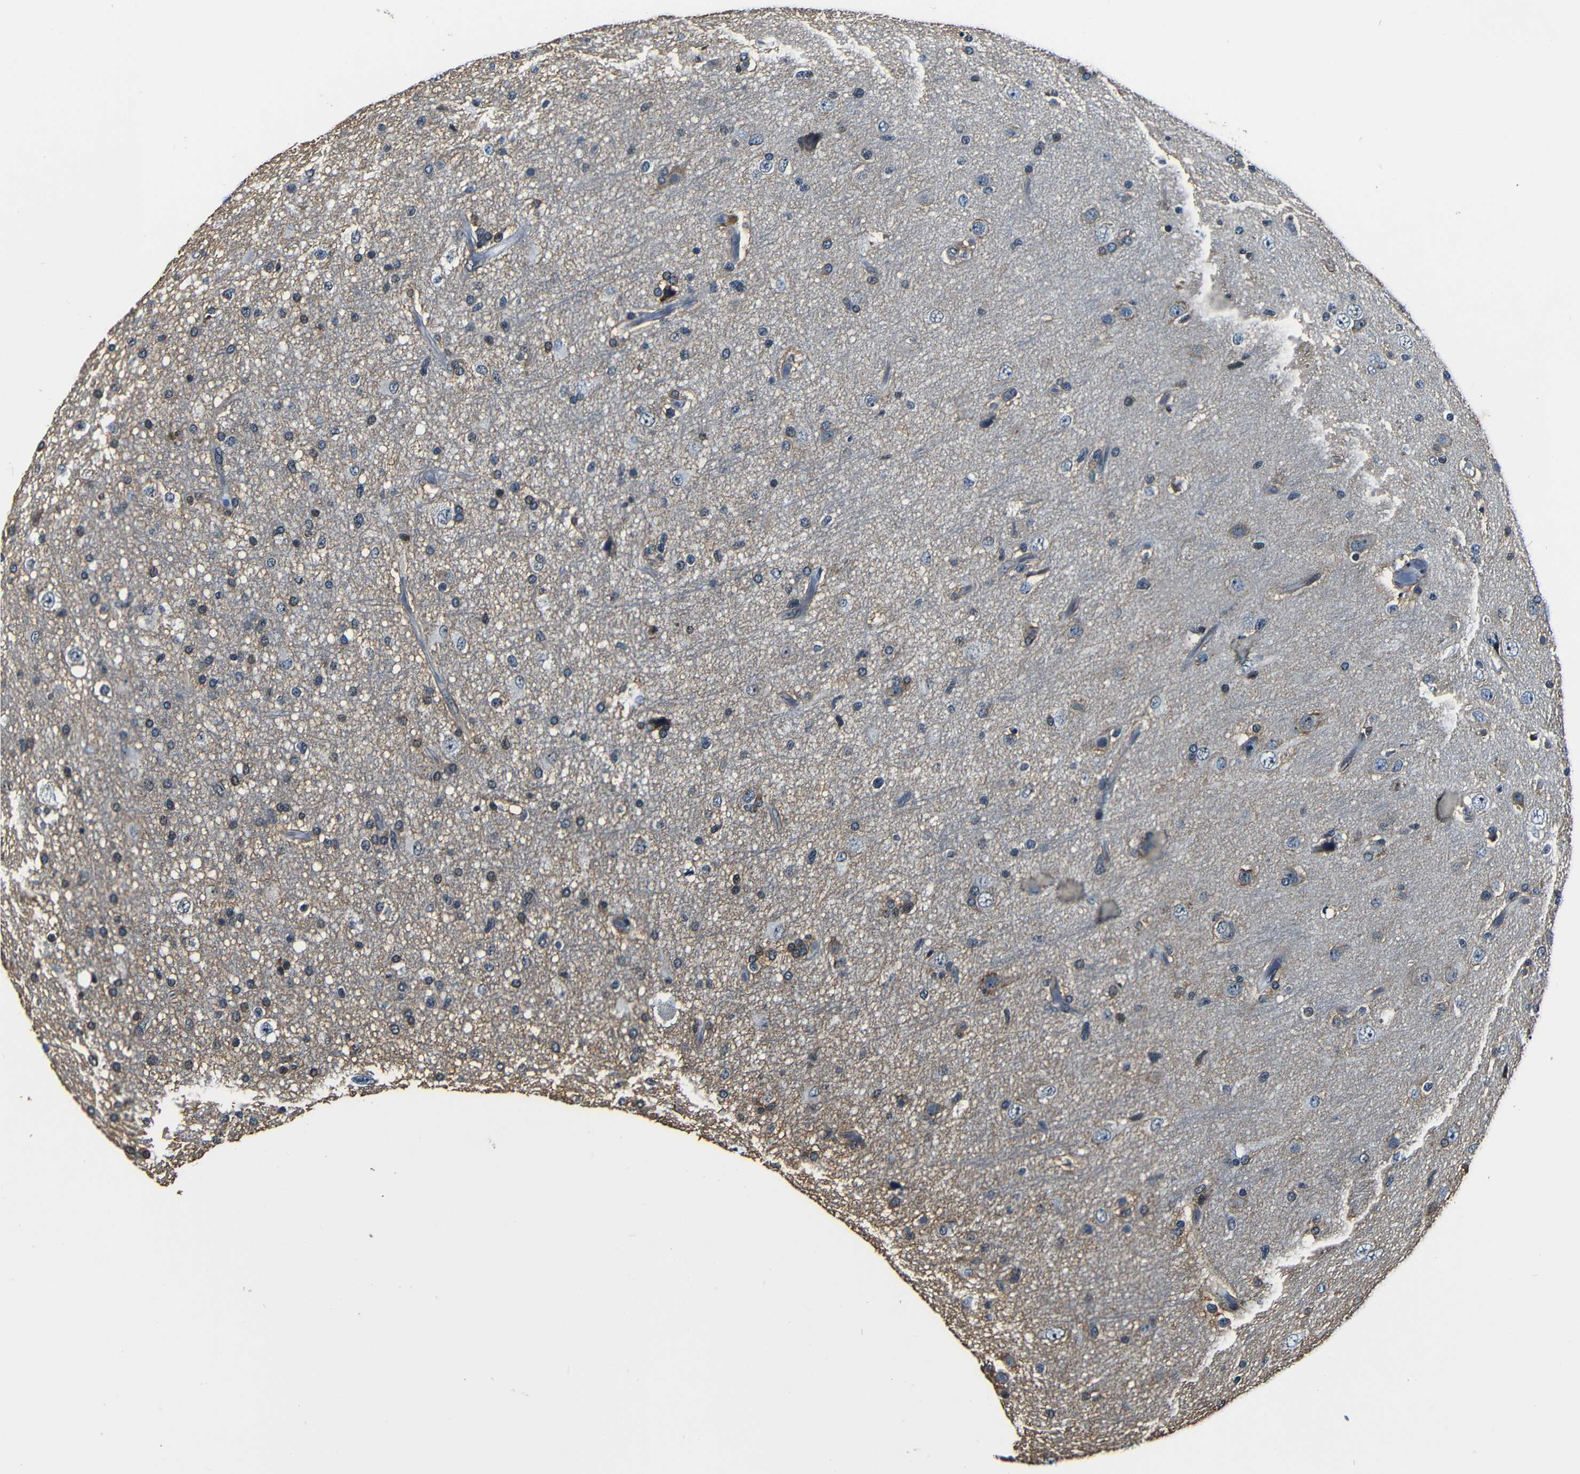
{"staining": {"intensity": "moderate", "quantity": "<25%", "location": "cytoplasmic/membranous"}, "tissue": "glioma", "cell_type": "Tumor cells", "image_type": "cancer", "snomed": [{"axis": "morphology", "description": "Glioma, malignant, High grade"}, {"axis": "topography", "description": "Brain"}], "caption": "Immunohistochemical staining of human high-grade glioma (malignant) shows low levels of moderate cytoplasmic/membranous protein positivity in about <25% of tumor cells.", "gene": "NCBP3", "patient": {"sex": "male", "age": 33}}